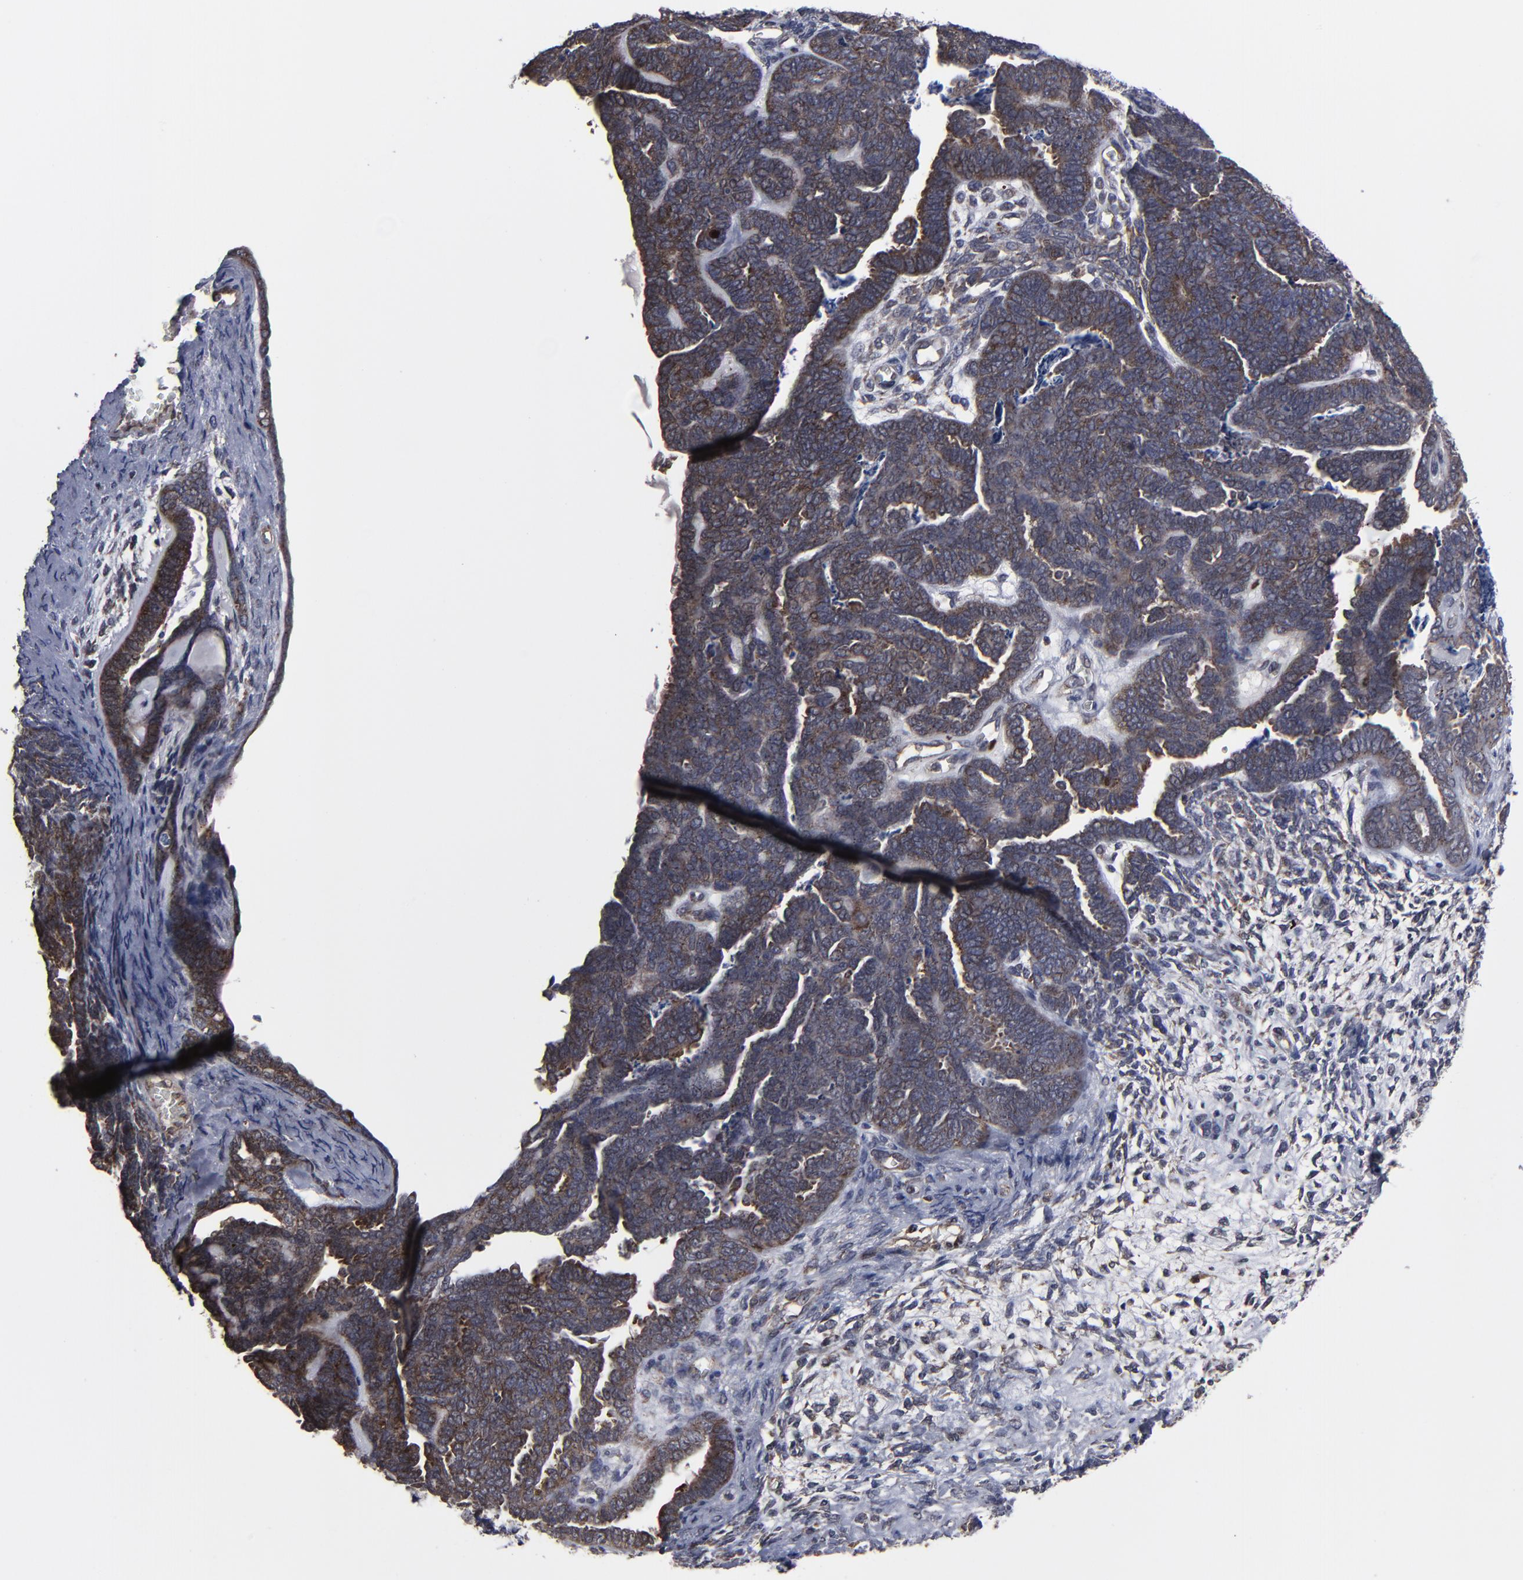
{"staining": {"intensity": "weak", "quantity": ">75%", "location": "cytoplasmic/membranous,nuclear"}, "tissue": "endometrial cancer", "cell_type": "Tumor cells", "image_type": "cancer", "snomed": [{"axis": "morphology", "description": "Neoplasm, malignant, NOS"}, {"axis": "topography", "description": "Endometrium"}], "caption": "Endometrial neoplasm (malignant) tissue shows weak cytoplasmic/membranous and nuclear staining in about >75% of tumor cells", "gene": "KIAA2026", "patient": {"sex": "female", "age": 74}}